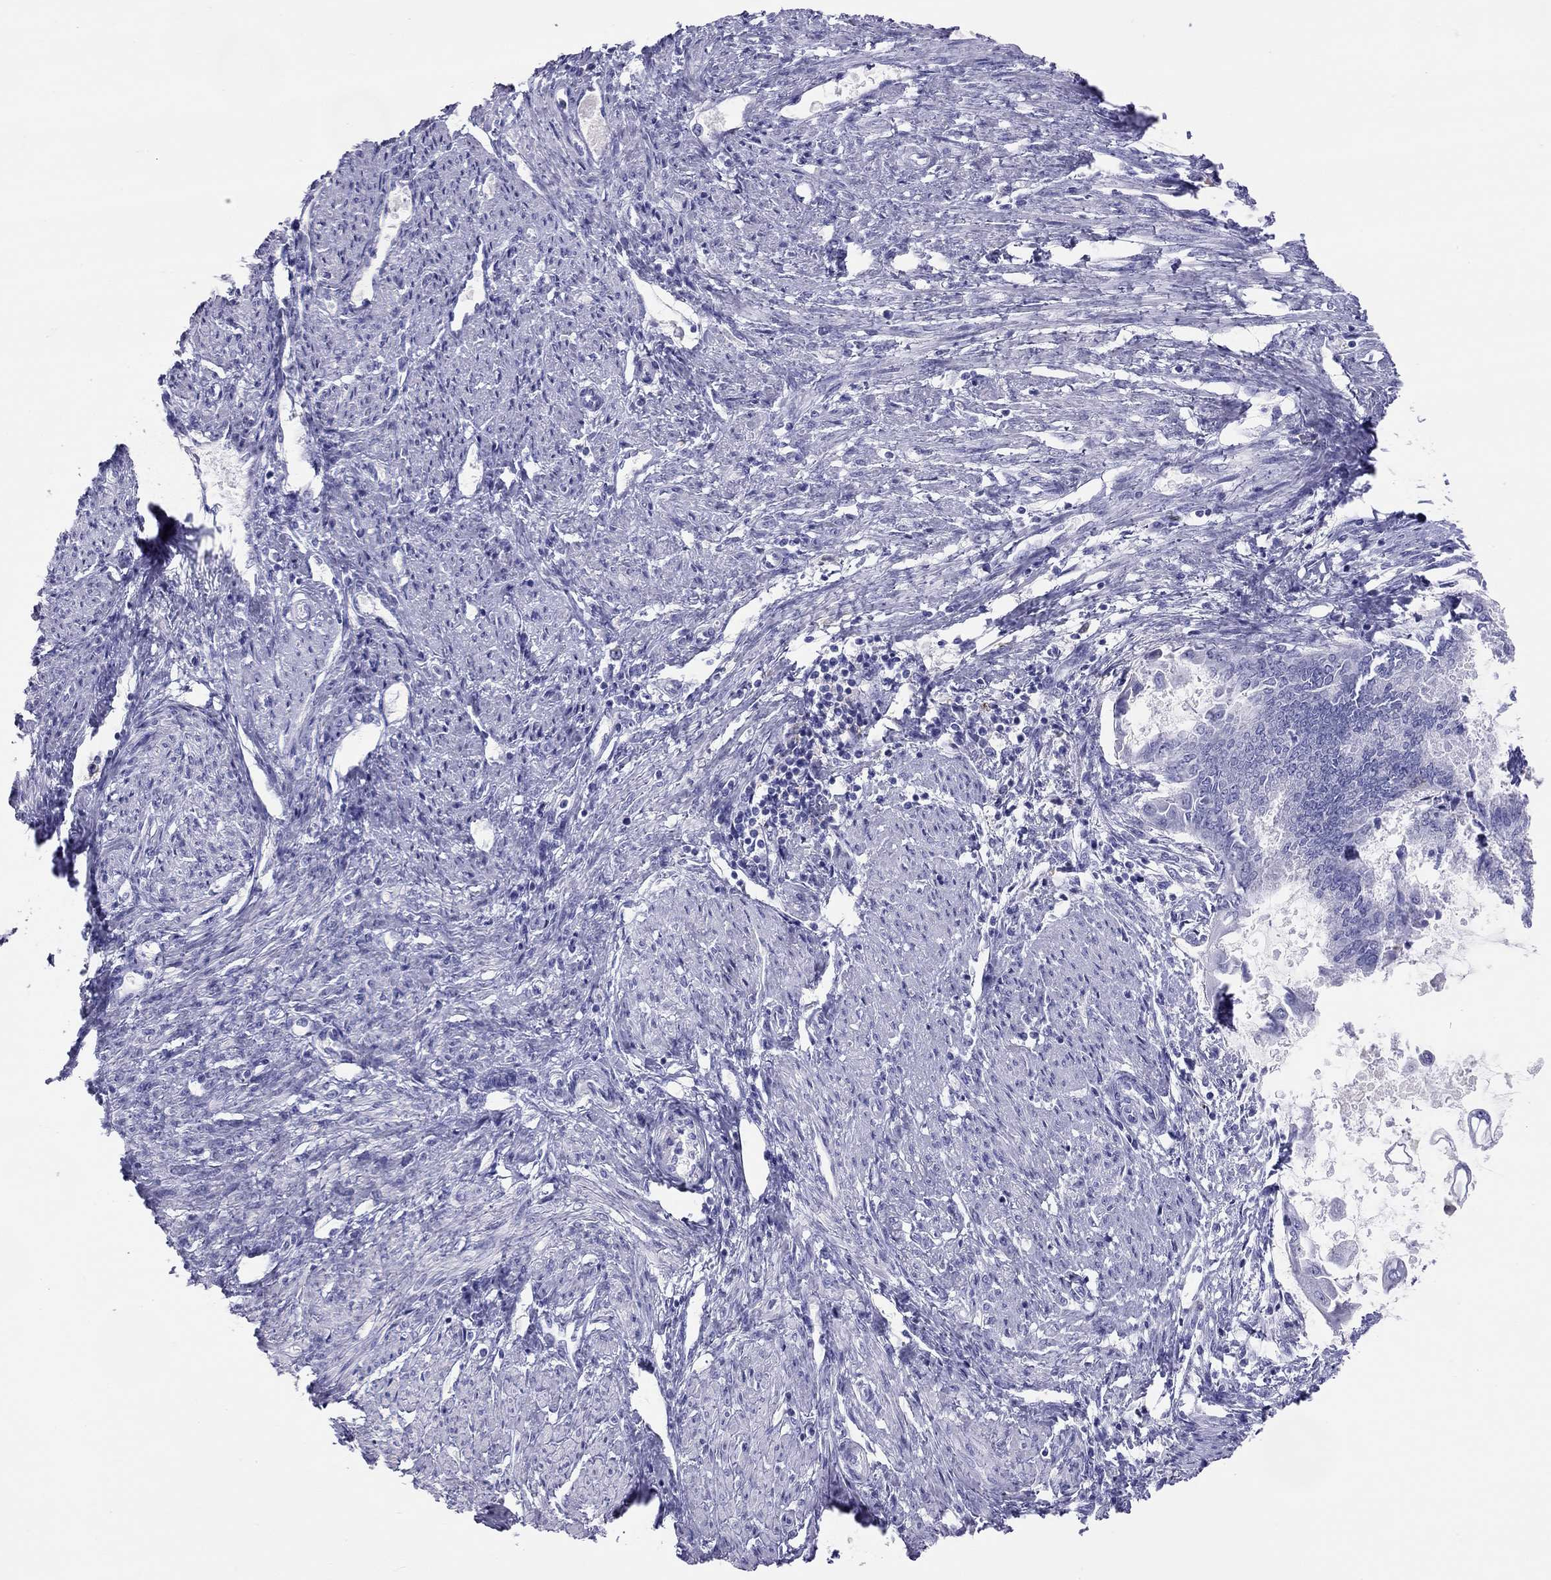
{"staining": {"intensity": "negative", "quantity": "none", "location": "none"}, "tissue": "endometrial cancer", "cell_type": "Tumor cells", "image_type": "cancer", "snomed": [{"axis": "morphology", "description": "Adenocarcinoma, NOS"}, {"axis": "topography", "description": "Endometrium"}], "caption": "A micrograph of human endometrial cancer is negative for staining in tumor cells.", "gene": "HLA-DQB2", "patient": {"sex": "female", "age": 86}}